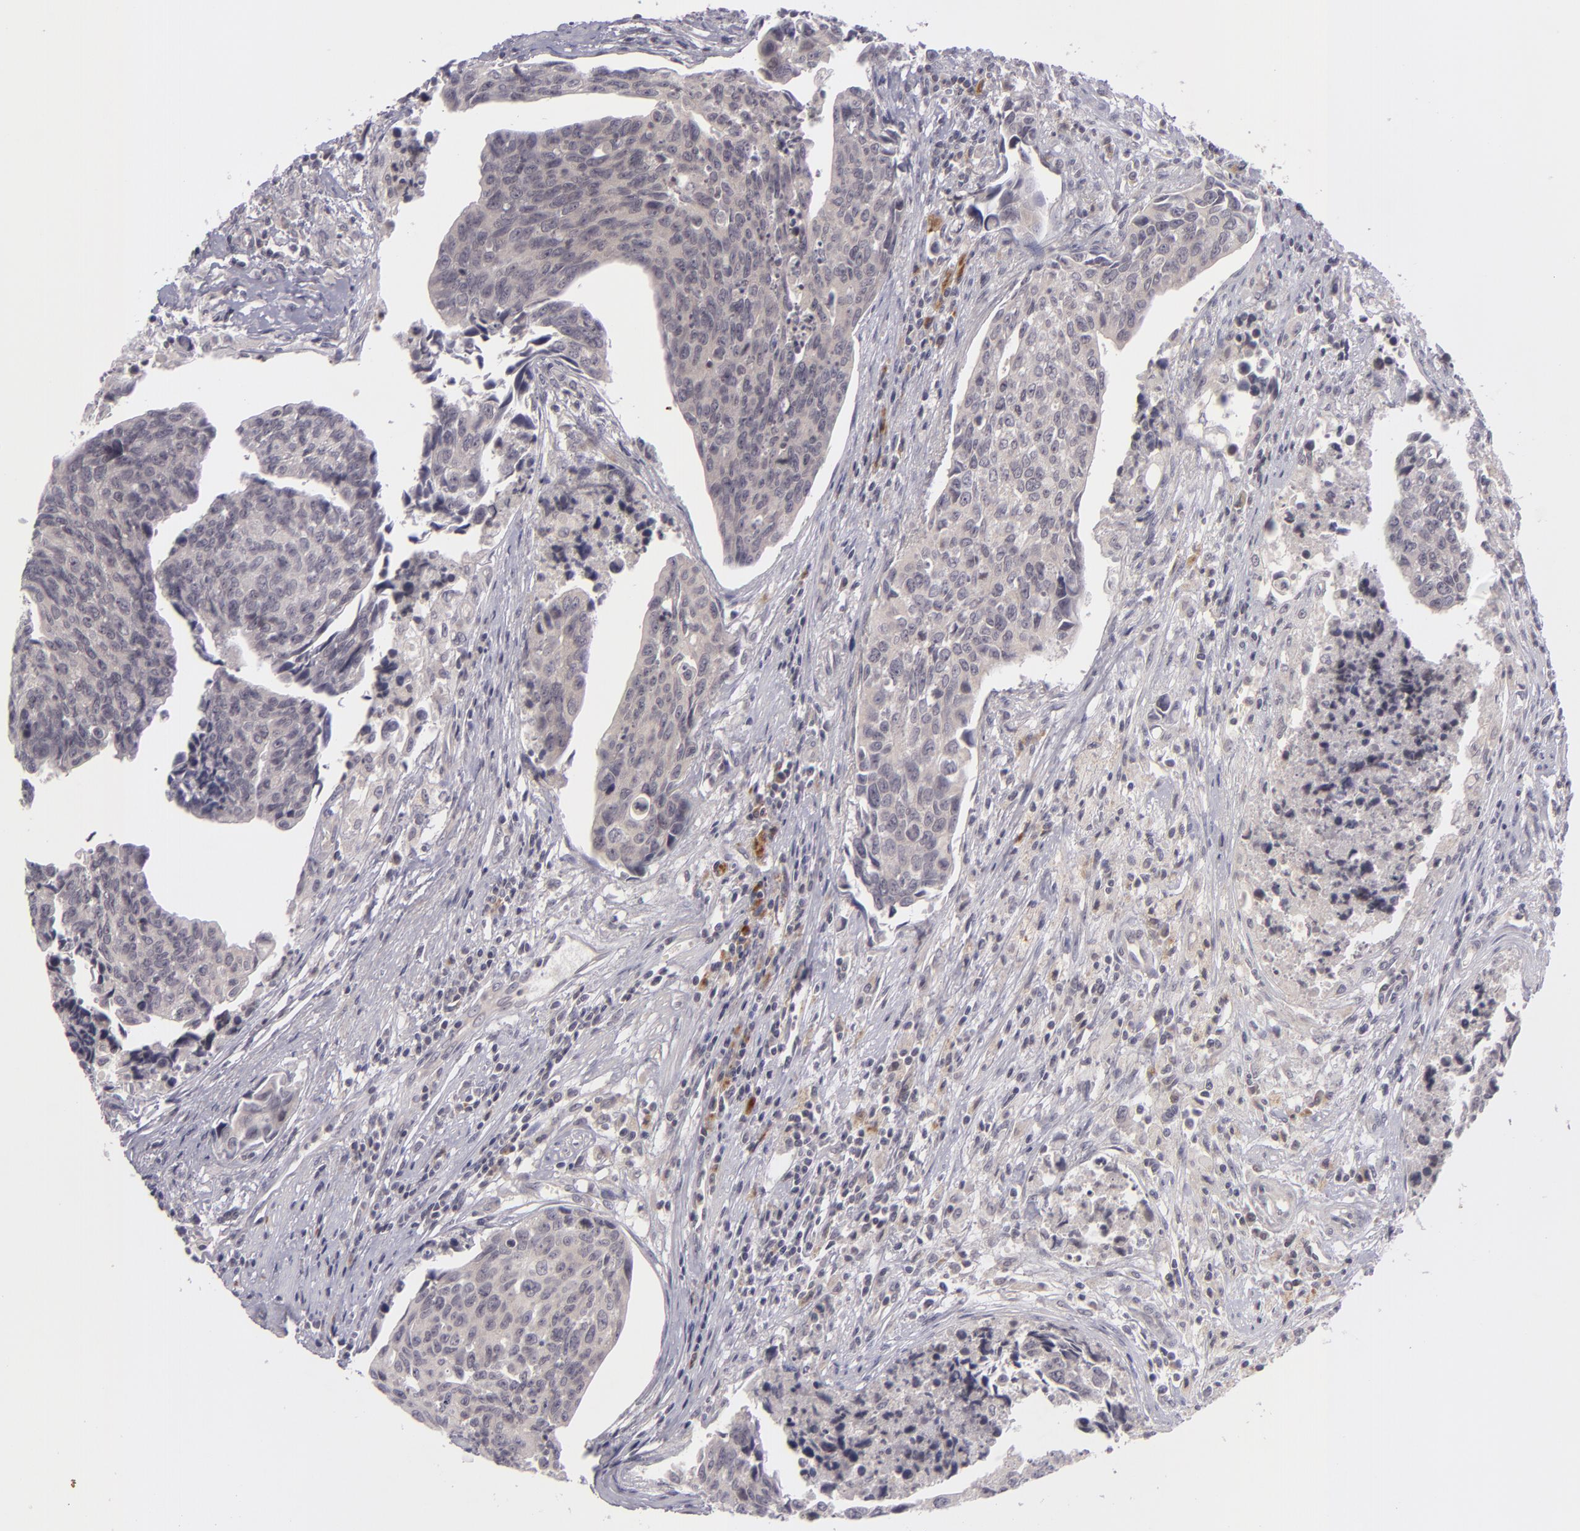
{"staining": {"intensity": "weak", "quantity": "25%-75%", "location": "cytoplasmic/membranous"}, "tissue": "urothelial cancer", "cell_type": "Tumor cells", "image_type": "cancer", "snomed": [{"axis": "morphology", "description": "Urothelial carcinoma, High grade"}, {"axis": "topography", "description": "Urinary bladder"}], "caption": "This is a histology image of IHC staining of urothelial carcinoma (high-grade), which shows weak staining in the cytoplasmic/membranous of tumor cells.", "gene": "CASP8", "patient": {"sex": "male", "age": 81}}